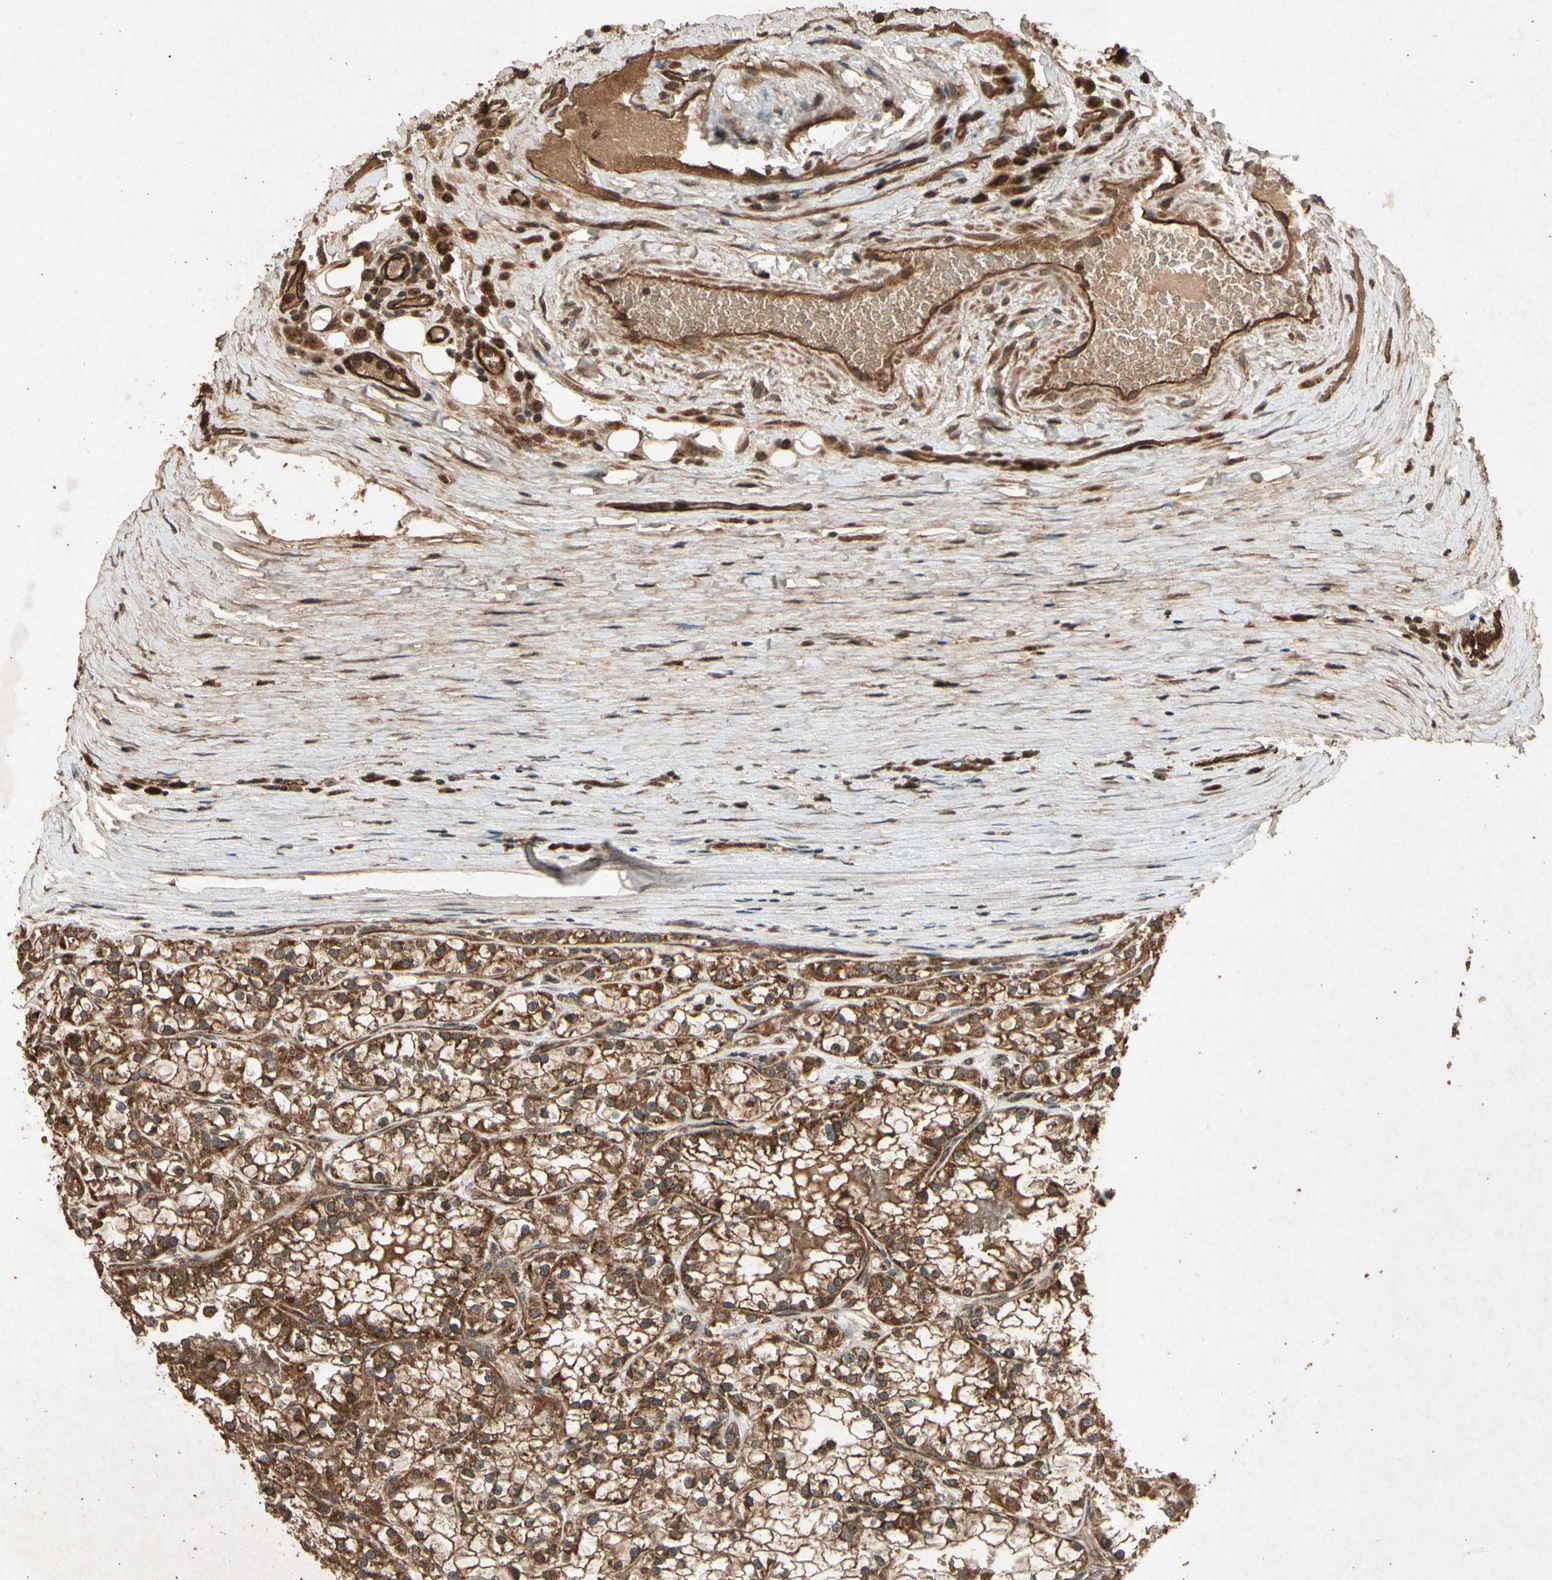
{"staining": {"intensity": "strong", "quantity": ">75%", "location": "cytoplasmic/membranous"}, "tissue": "renal cancer", "cell_type": "Tumor cells", "image_type": "cancer", "snomed": [{"axis": "morphology", "description": "Adenocarcinoma, NOS"}, {"axis": "topography", "description": "Kidney"}], "caption": "Brown immunohistochemical staining in renal cancer (adenocarcinoma) exhibits strong cytoplasmic/membranous positivity in approximately >75% of tumor cells.", "gene": "TXN2", "patient": {"sex": "female", "age": 52}}